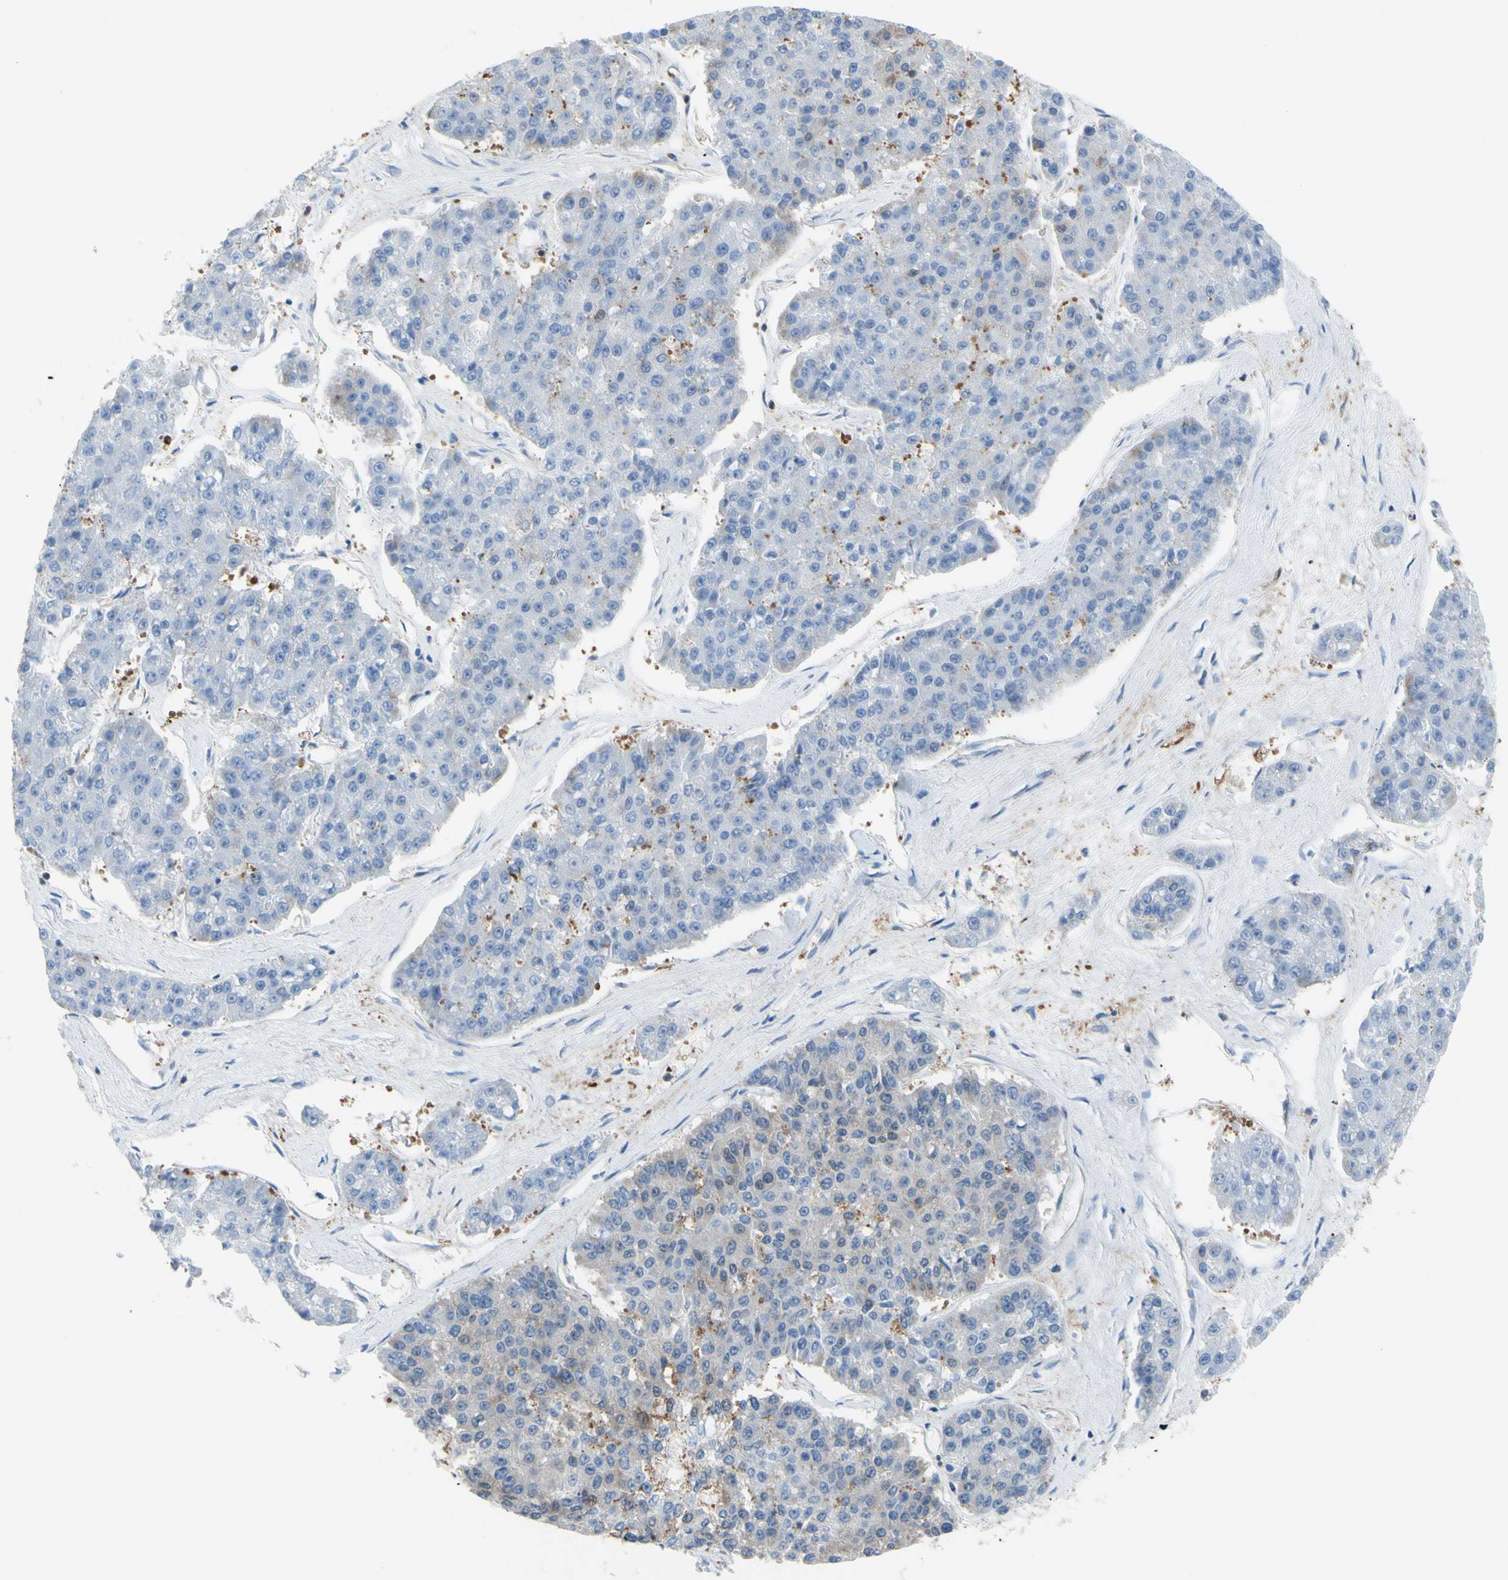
{"staining": {"intensity": "weak", "quantity": "25%-75%", "location": "cytoplasmic/membranous"}, "tissue": "pancreatic cancer", "cell_type": "Tumor cells", "image_type": "cancer", "snomed": [{"axis": "morphology", "description": "Adenocarcinoma, NOS"}, {"axis": "topography", "description": "Pancreas"}], "caption": "Immunohistochemical staining of human pancreatic cancer (adenocarcinoma) displays low levels of weak cytoplasmic/membranous staining in about 25%-75% of tumor cells.", "gene": "UPK3B", "patient": {"sex": "male", "age": 50}}